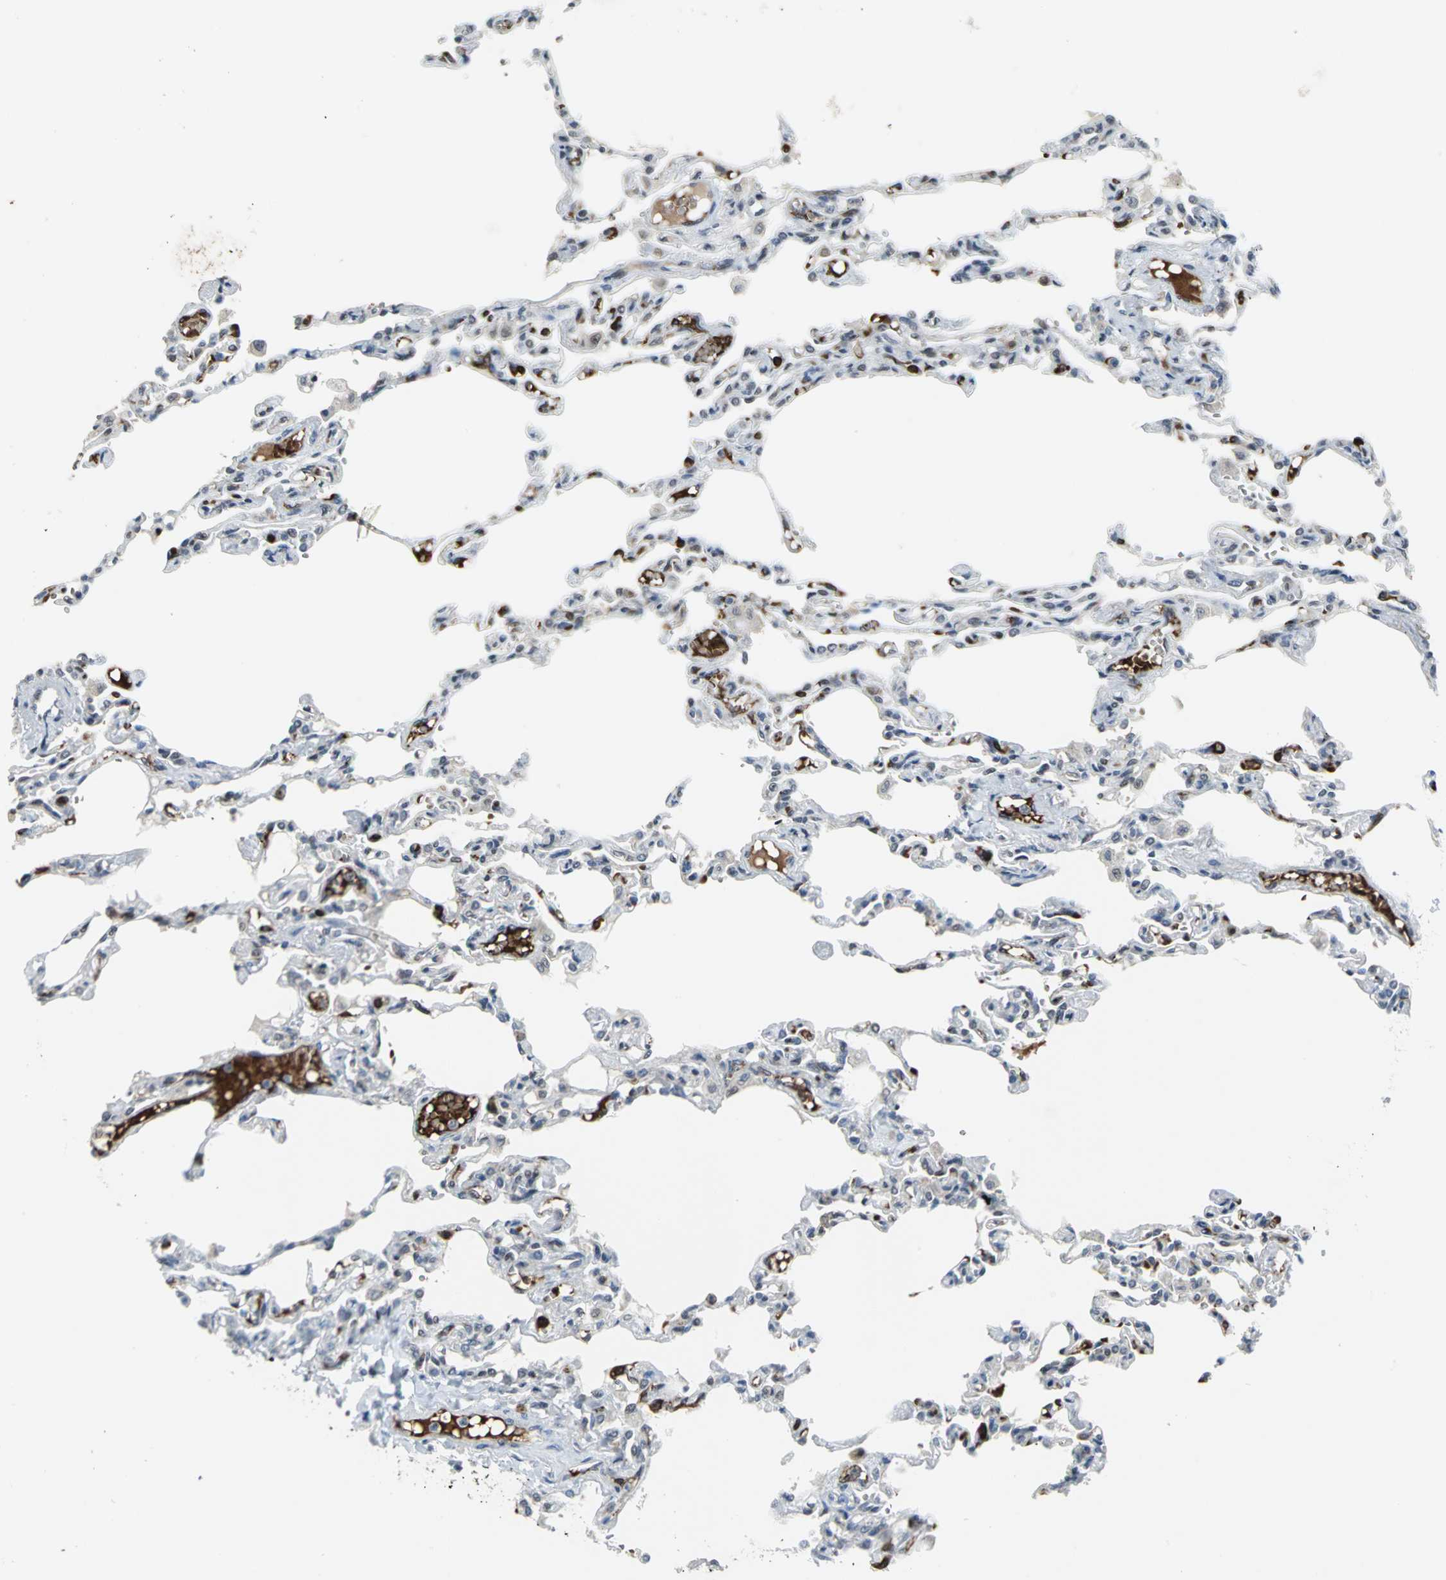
{"staining": {"intensity": "weak", "quantity": "25%-75%", "location": "nuclear"}, "tissue": "lung", "cell_type": "Alveolar cells", "image_type": "normal", "snomed": [{"axis": "morphology", "description": "Normal tissue, NOS"}, {"axis": "topography", "description": "Lung"}], "caption": "Immunohistochemical staining of benign lung demonstrates weak nuclear protein expression in about 25%-75% of alveolar cells. (Brightfield microscopy of DAB IHC at high magnification).", "gene": "GLI3", "patient": {"sex": "male", "age": 21}}